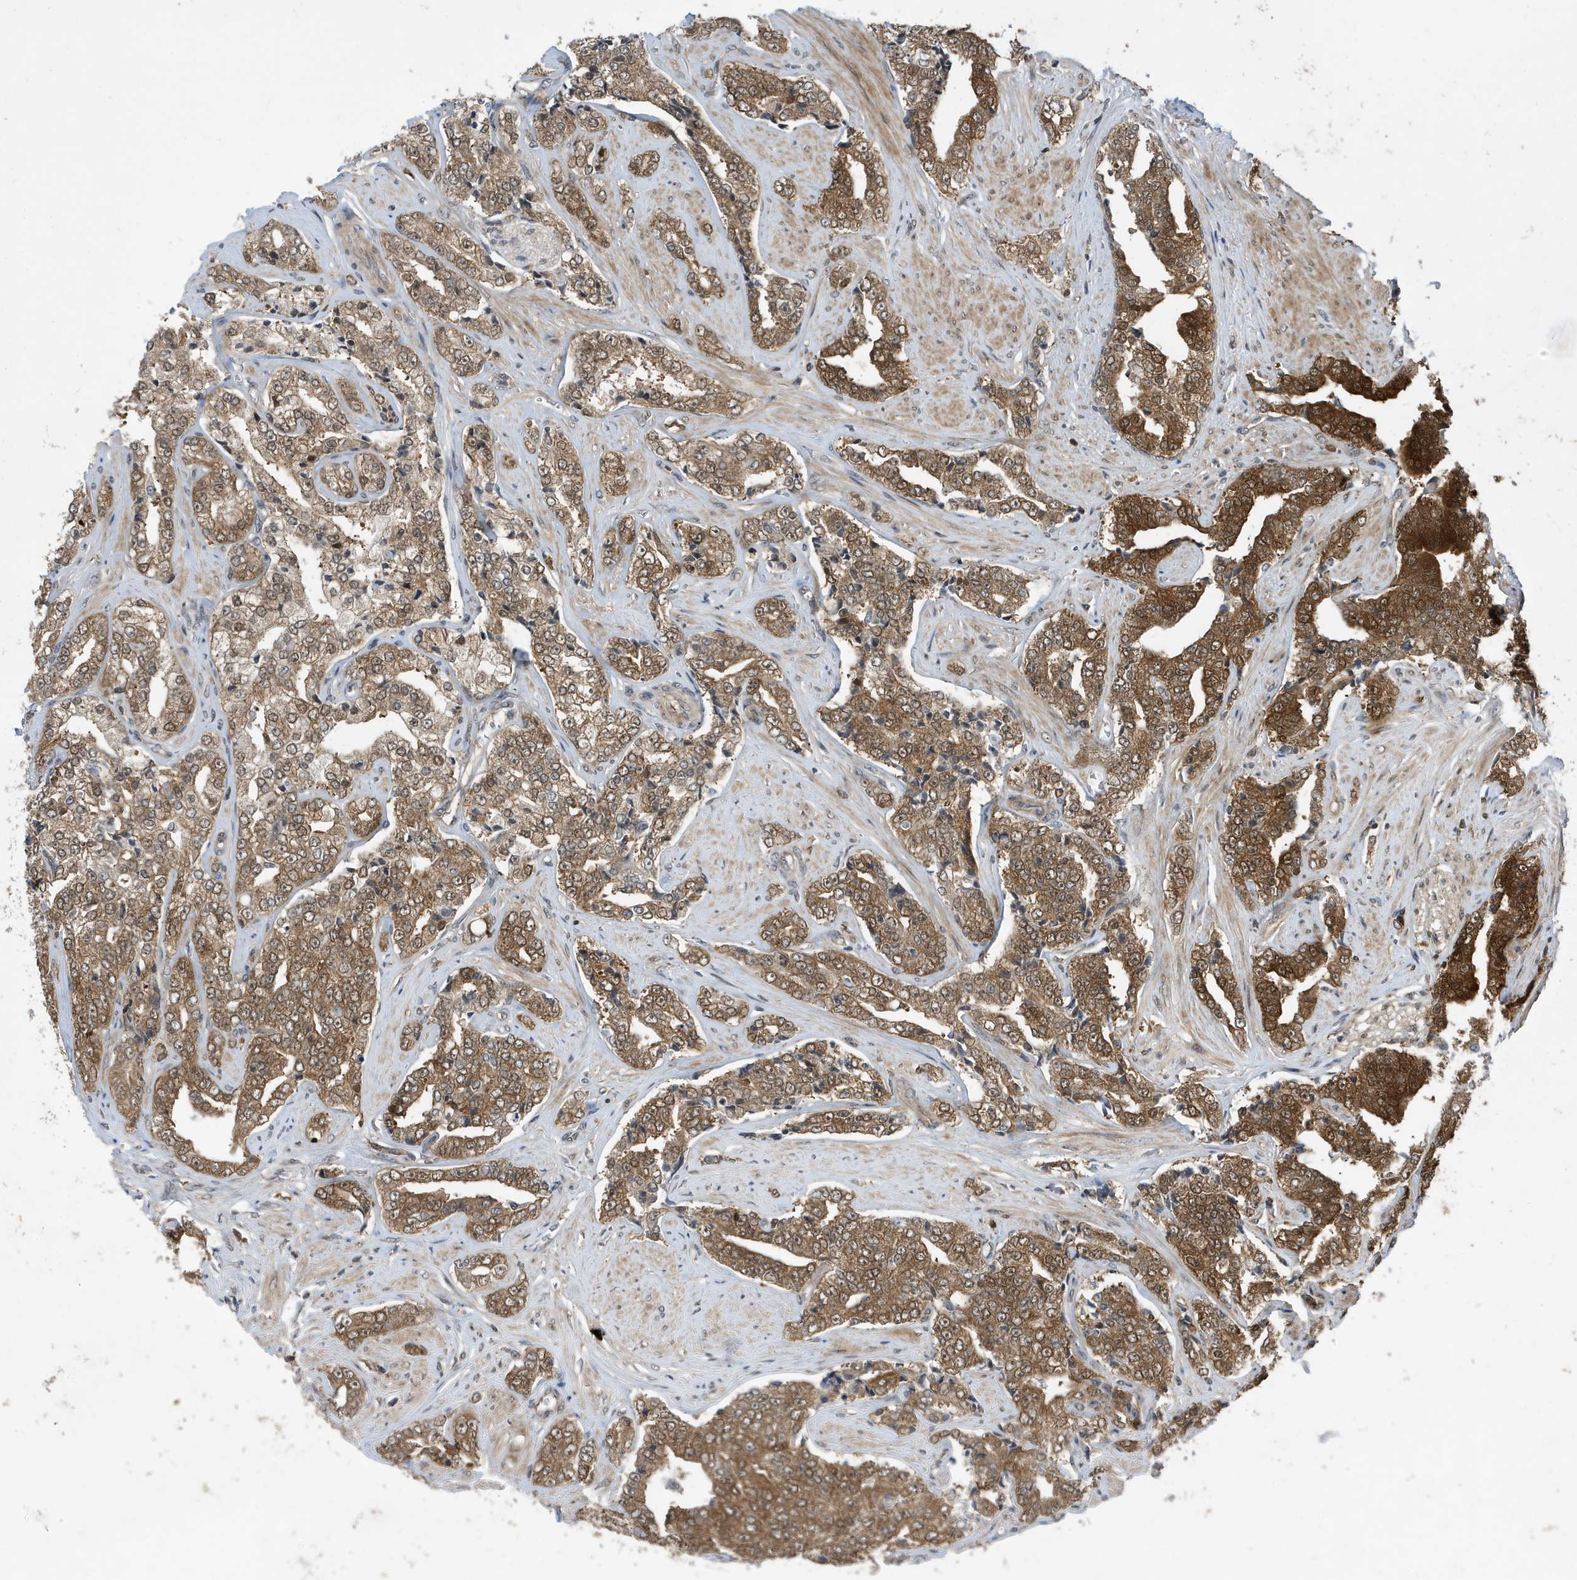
{"staining": {"intensity": "strong", "quantity": ">75%", "location": "cytoplasmic/membranous"}, "tissue": "prostate cancer", "cell_type": "Tumor cells", "image_type": "cancer", "snomed": [{"axis": "morphology", "description": "Adenocarcinoma, High grade"}, {"axis": "topography", "description": "Prostate"}], "caption": "IHC (DAB) staining of human high-grade adenocarcinoma (prostate) shows strong cytoplasmic/membranous protein staining in approximately >75% of tumor cells. (IHC, brightfield microscopy, high magnification).", "gene": "UBQLN1", "patient": {"sex": "male", "age": 71}}